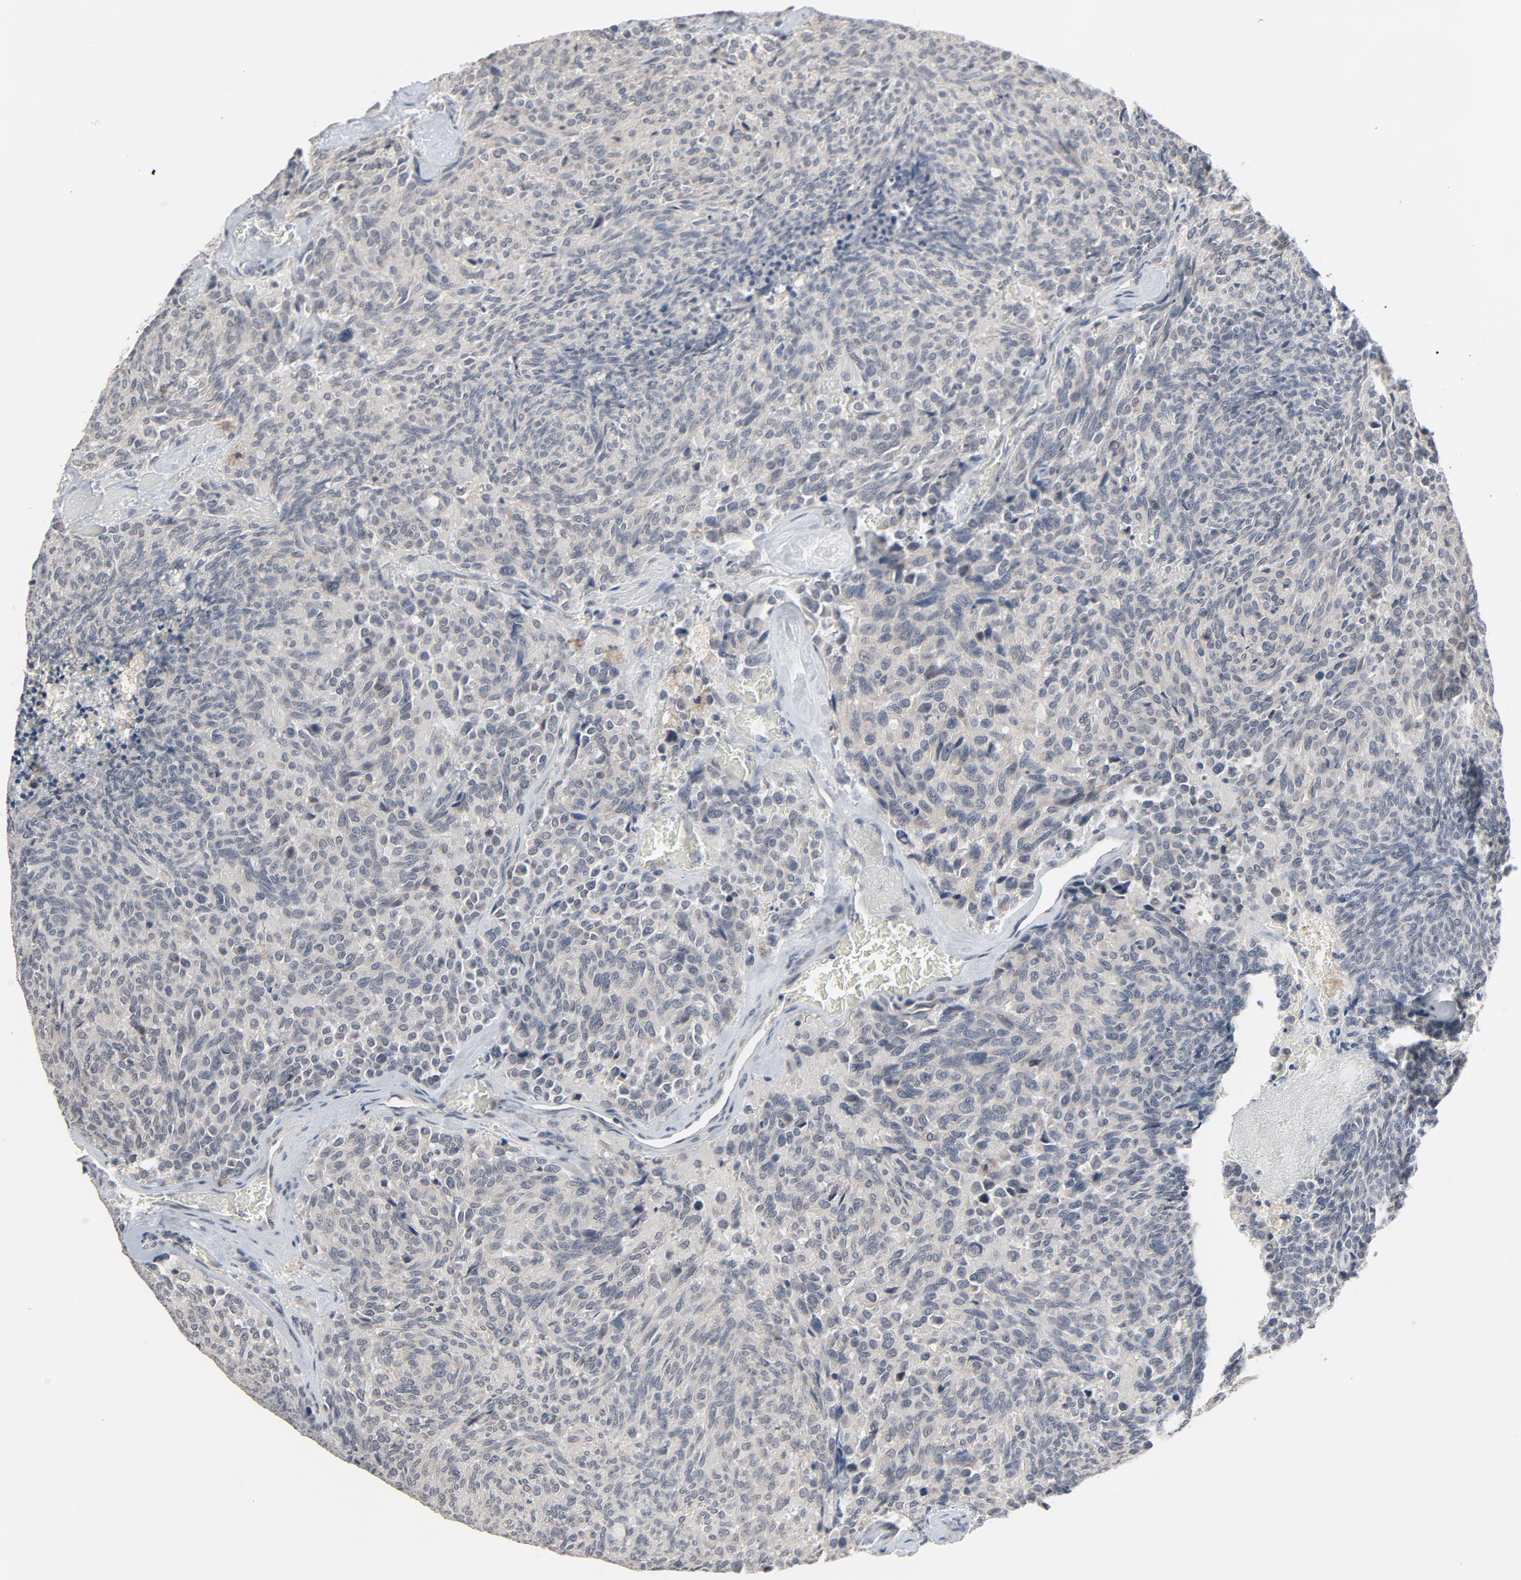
{"staining": {"intensity": "negative", "quantity": "none", "location": "none"}, "tissue": "carcinoid", "cell_type": "Tumor cells", "image_type": "cancer", "snomed": [{"axis": "morphology", "description": "Carcinoid, malignant, NOS"}, {"axis": "topography", "description": "Pancreas"}], "caption": "An immunohistochemistry (IHC) photomicrograph of malignant carcinoid is shown. There is no staining in tumor cells of malignant carcinoid.", "gene": "MT3", "patient": {"sex": "female", "age": 54}}